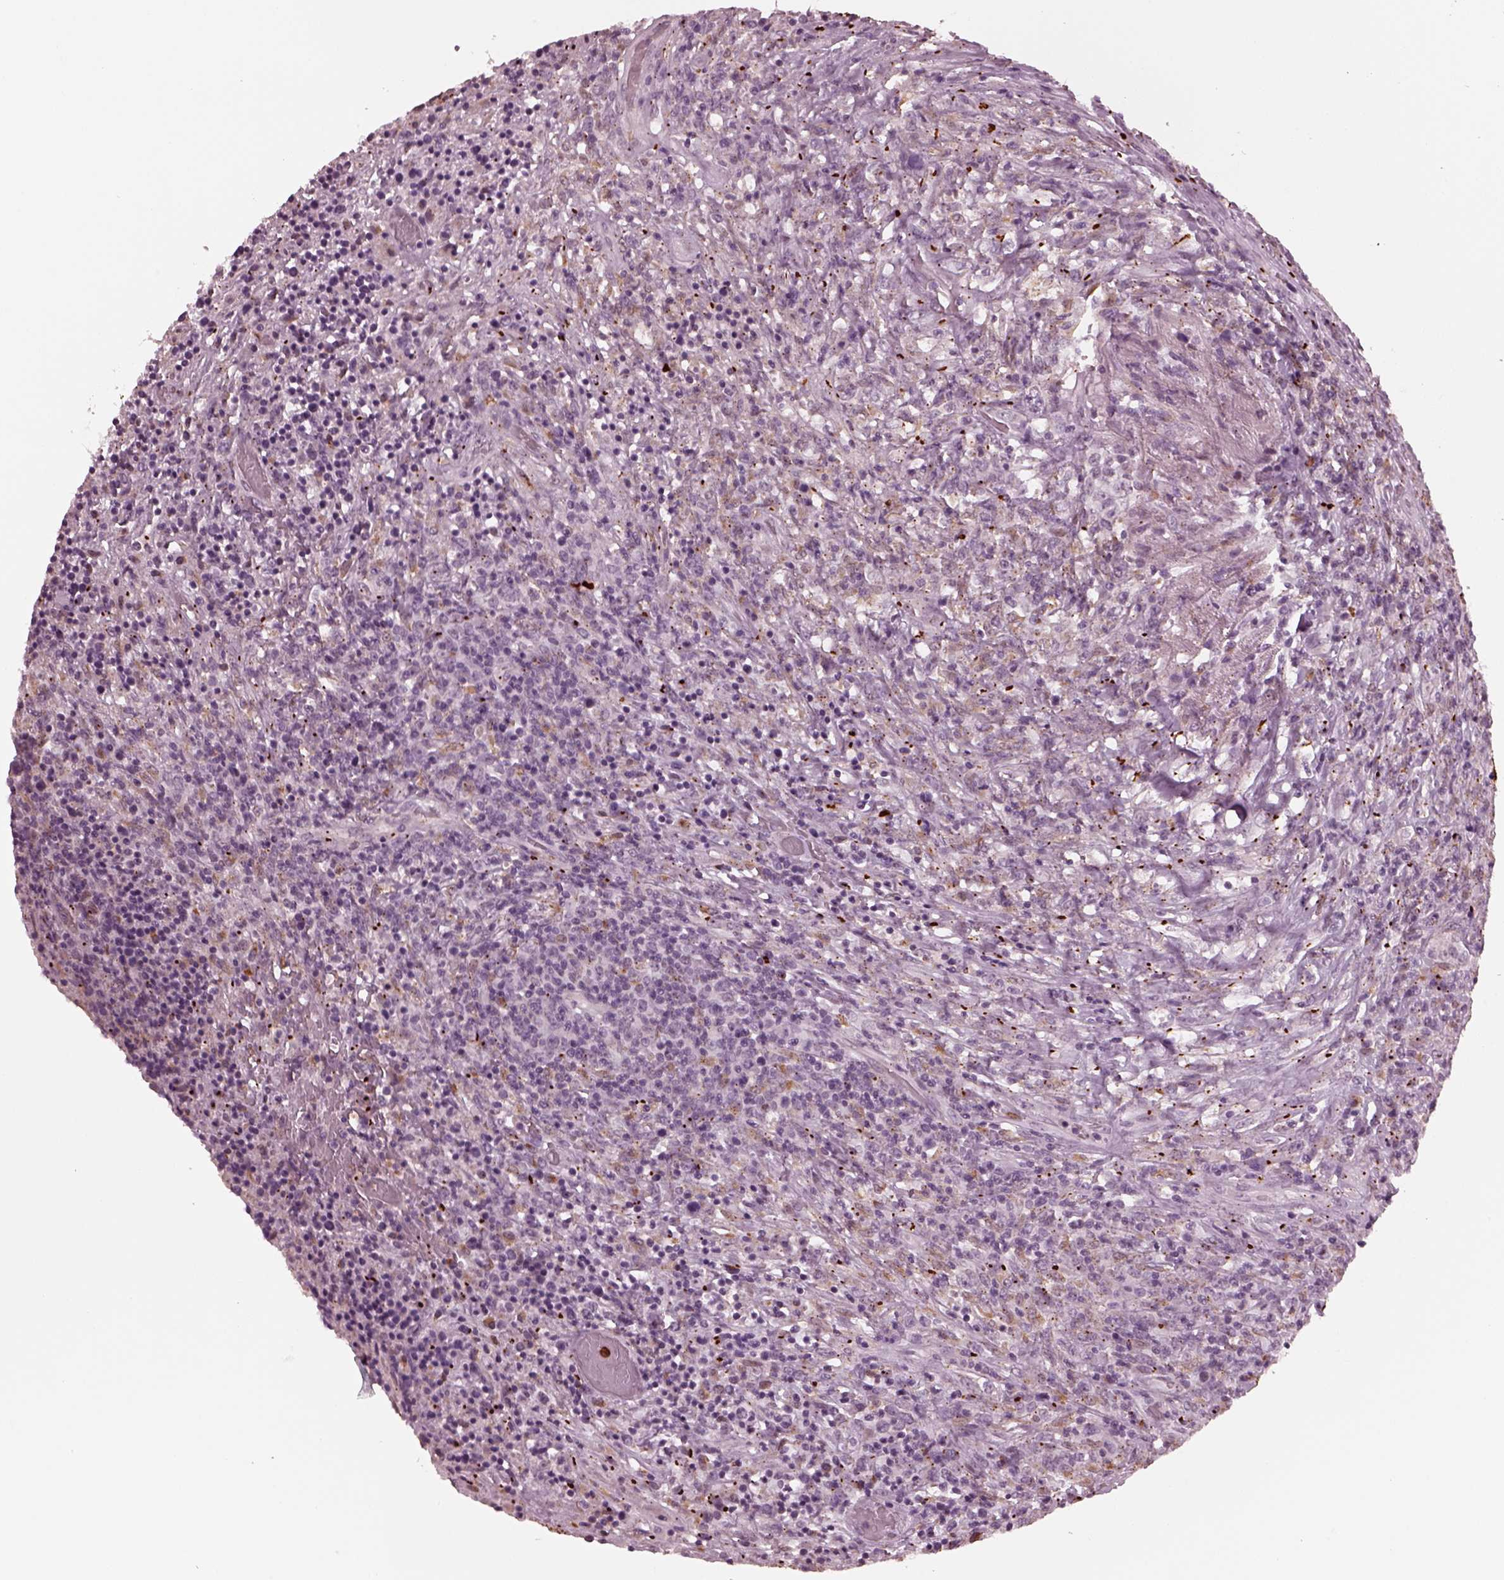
{"staining": {"intensity": "negative", "quantity": "none", "location": "none"}, "tissue": "lymphoma", "cell_type": "Tumor cells", "image_type": "cancer", "snomed": [{"axis": "morphology", "description": "Malignant lymphoma, non-Hodgkin's type, High grade"}, {"axis": "topography", "description": "Lung"}], "caption": "The photomicrograph exhibits no significant staining in tumor cells of lymphoma.", "gene": "SLAMF8", "patient": {"sex": "male", "age": 79}}